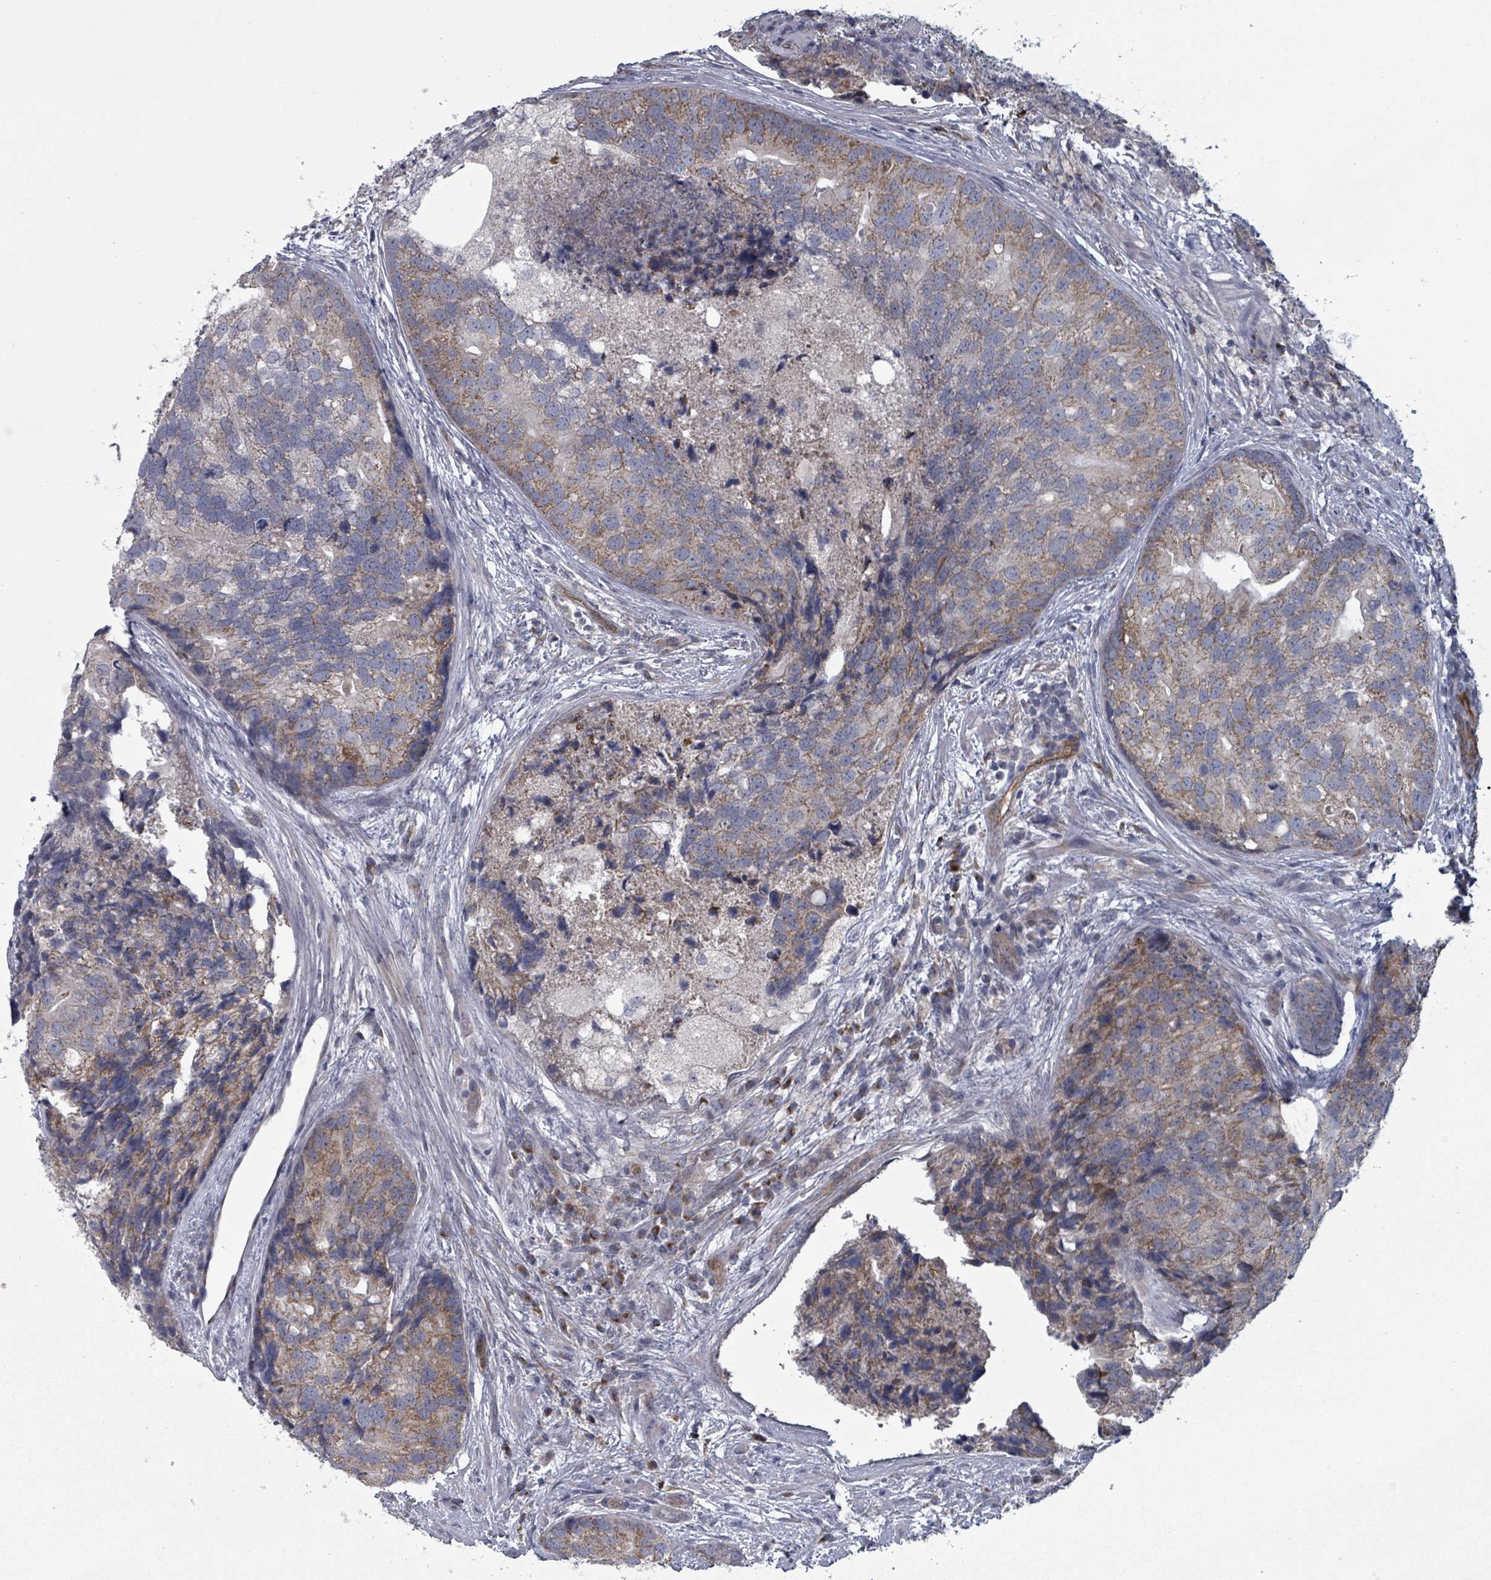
{"staining": {"intensity": "moderate", "quantity": ">75%", "location": "cytoplasmic/membranous"}, "tissue": "prostate cancer", "cell_type": "Tumor cells", "image_type": "cancer", "snomed": [{"axis": "morphology", "description": "Adenocarcinoma, High grade"}, {"axis": "topography", "description": "Prostate"}], "caption": "Brown immunohistochemical staining in adenocarcinoma (high-grade) (prostate) reveals moderate cytoplasmic/membranous expression in about >75% of tumor cells.", "gene": "FKBP1A", "patient": {"sex": "male", "age": 62}}